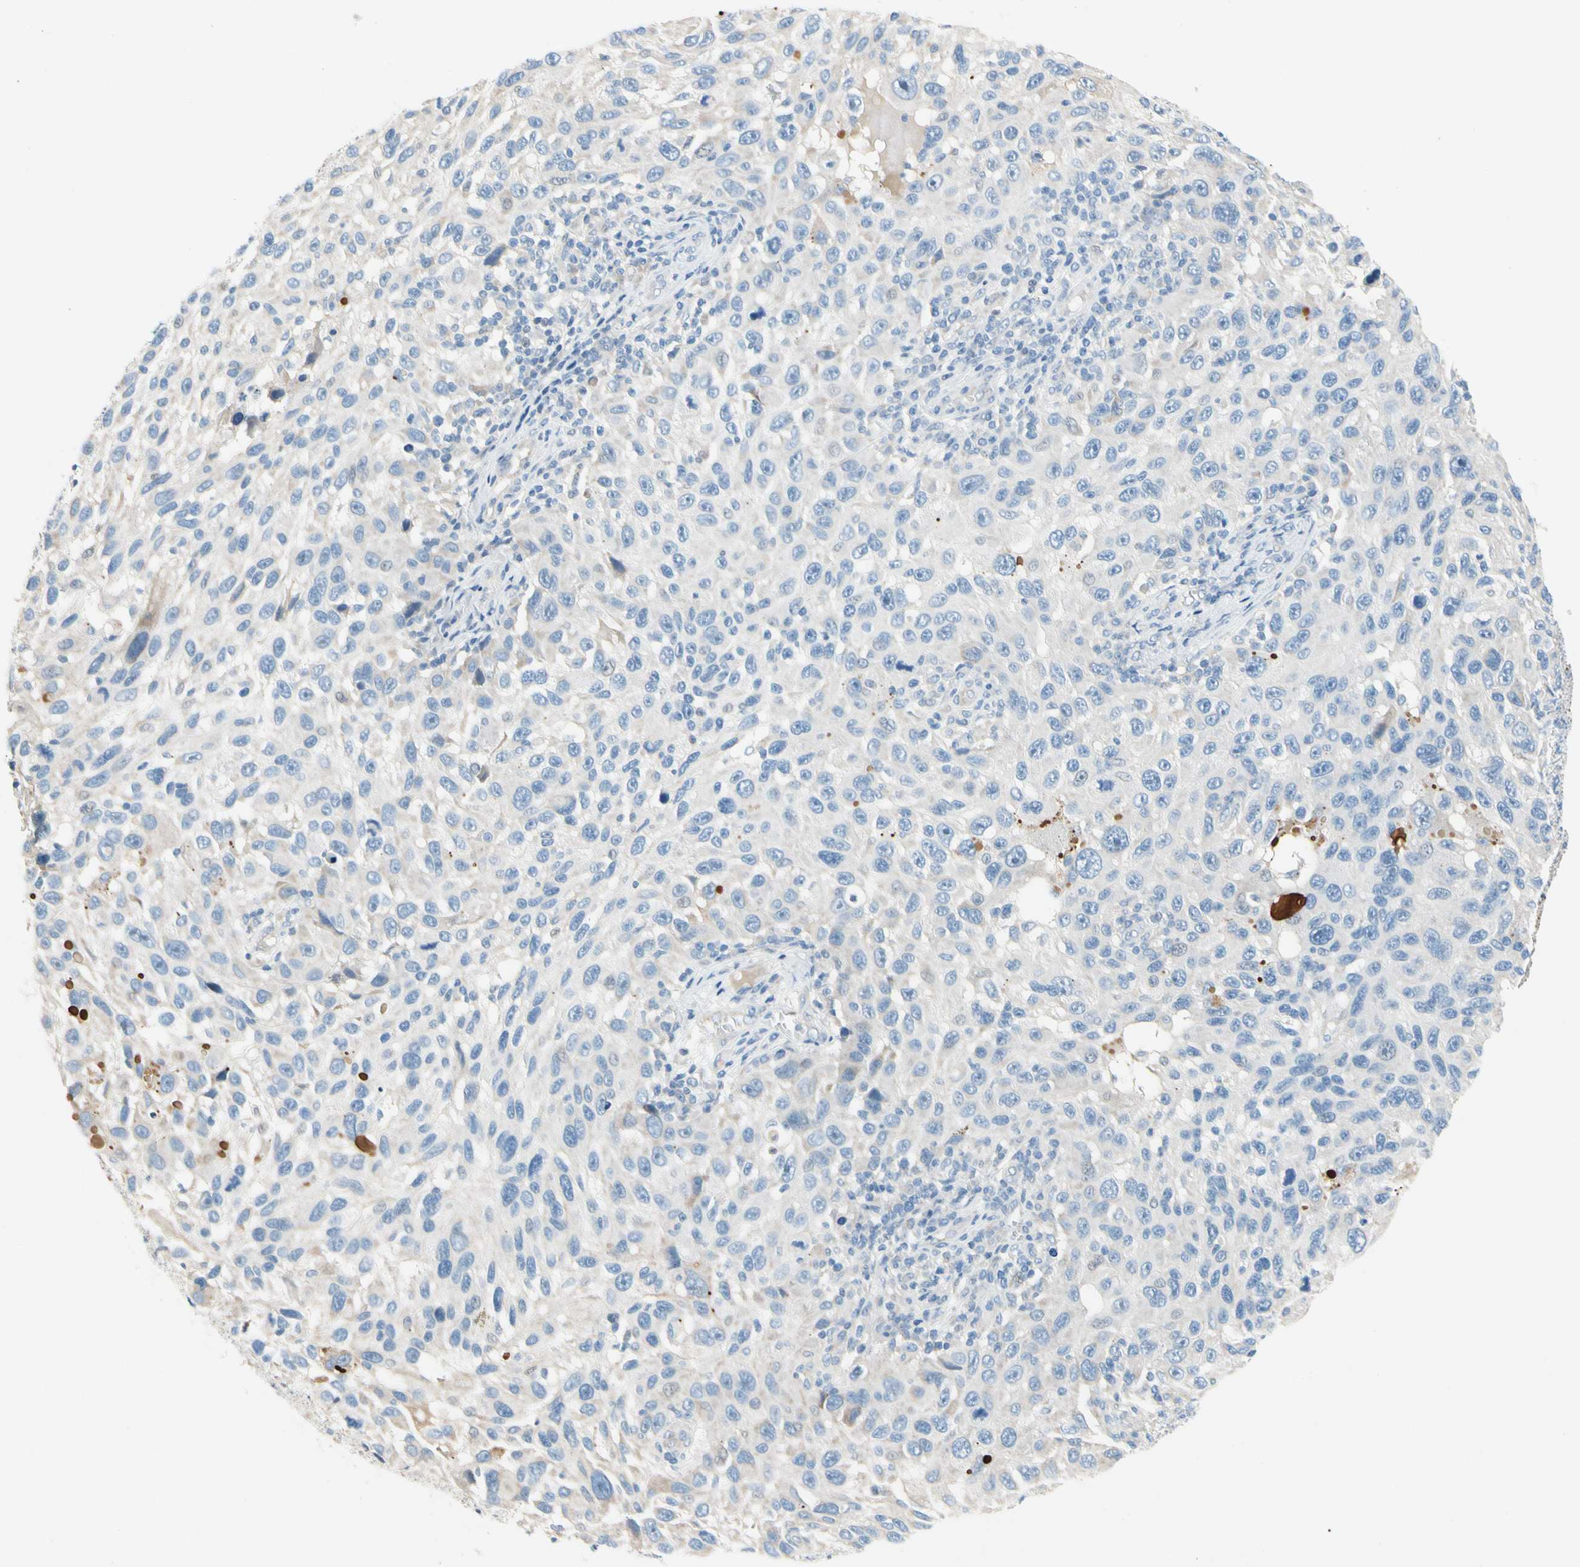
{"staining": {"intensity": "negative", "quantity": "none", "location": "none"}, "tissue": "melanoma", "cell_type": "Tumor cells", "image_type": "cancer", "snomed": [{"axis": "morphology", "description": "Malignant melanoma, NOS"}, {"axis": "topography", "description": "Skin"}], "caption": "Tumor cells are negative for protein expression in human malignant melanoma. (DAB (3,3'-diaminobenzidine) immunohistochemistry (IHC) with hematoxylin counter stain).", "gene": "PPBP", "patient": {"sex": "male", "age": 53}}